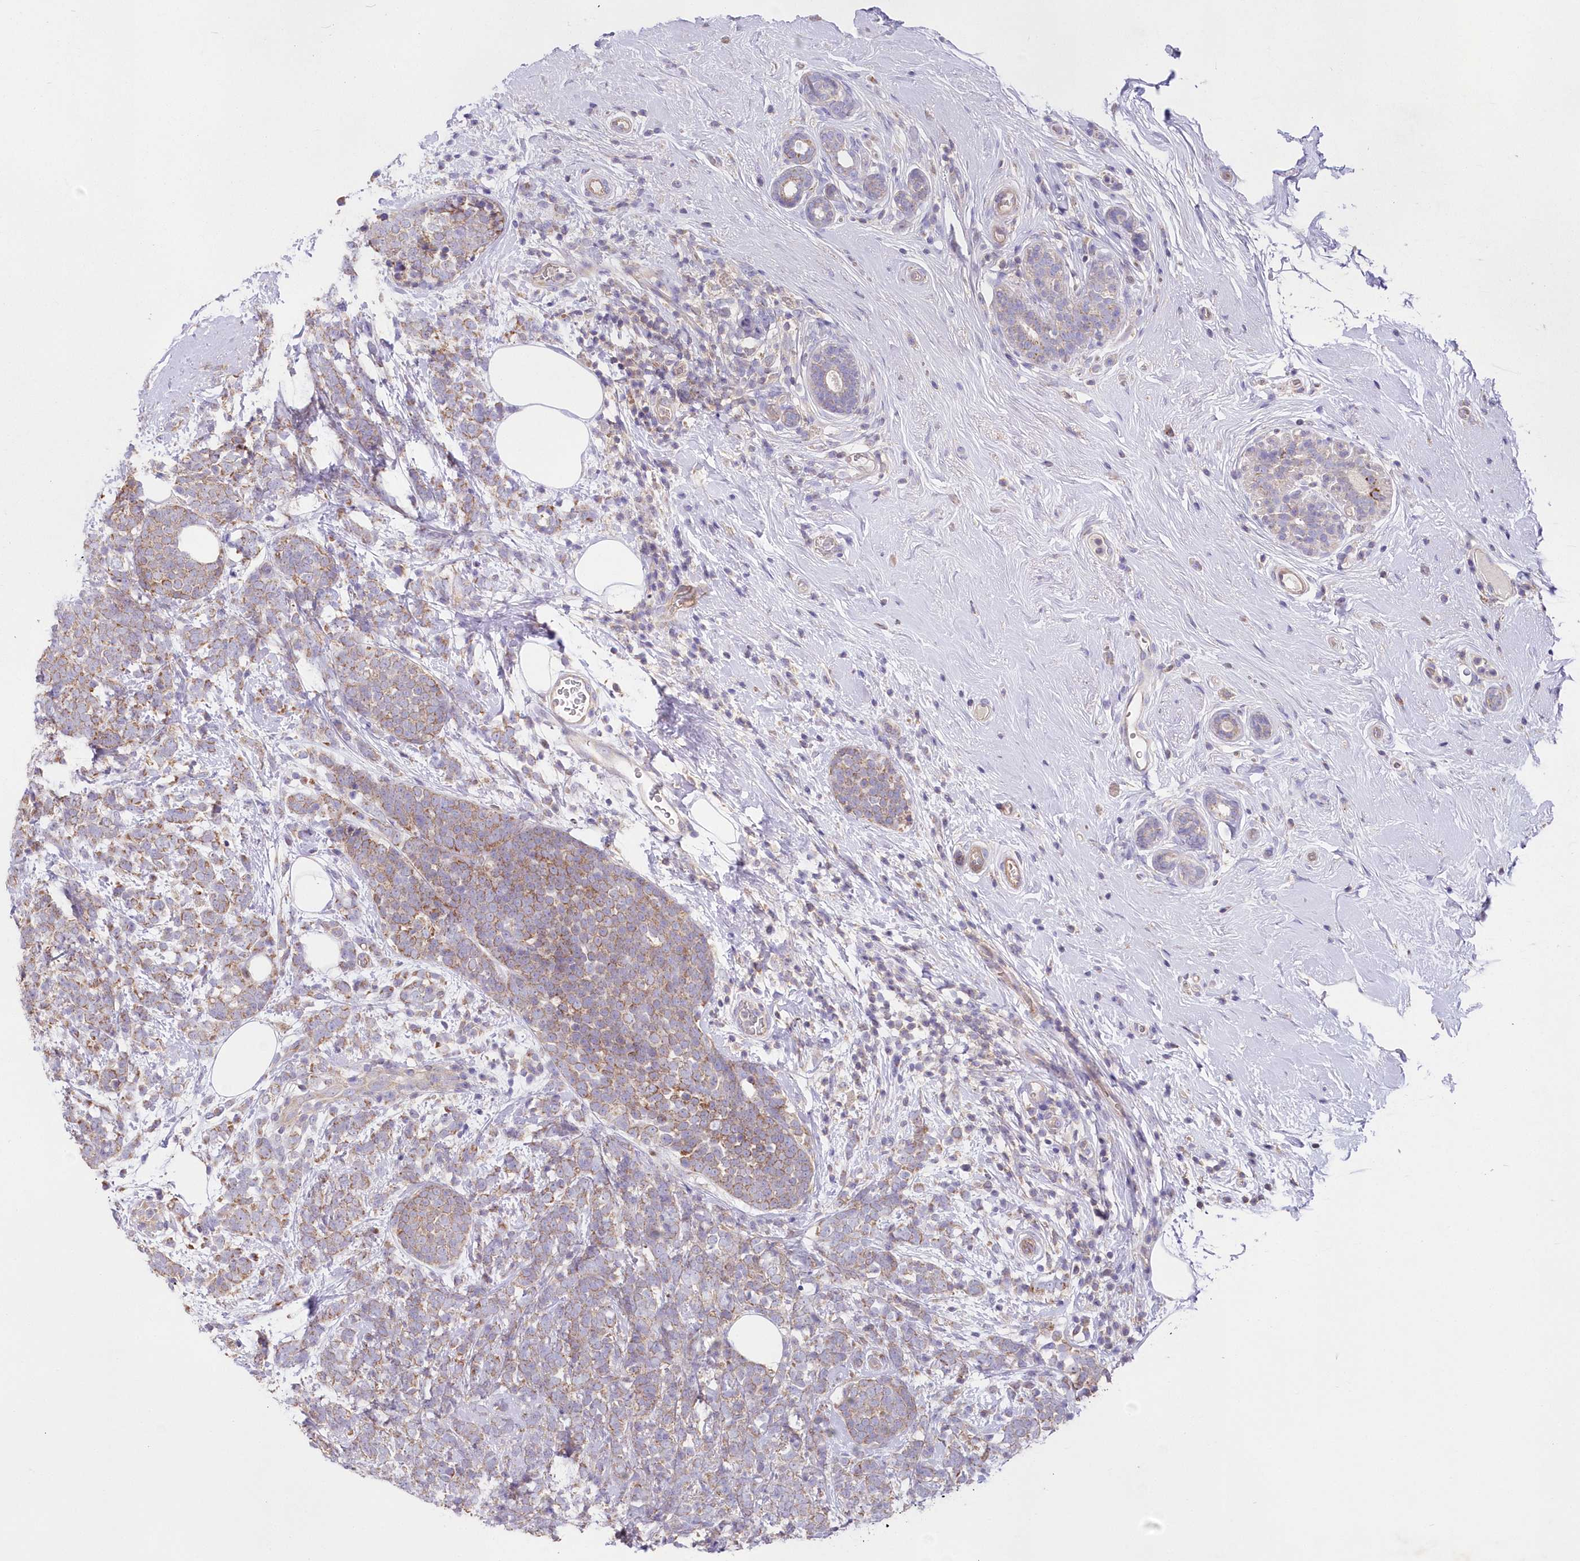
{"staining": {"intensity": "weak", "quantity": ">75%", "location": "cytoplasmic/membranous"}, "tissue": "breast cancer", "cell_type": "Tumor cells", "image_type": "cancer", "snomed": [{"axis": "morphology", "description": "Lobular carcinoma"}, {"axis": "topography", "description": "Breast"}], "caption": "Brown immunohistochemical staining in breast lobular carcinoma shows weak cytoplasmic/membranous staining in approximately >75% of tumor cells.", "gene": "ITSN2", "patient": {"sex": "female", "age": 58}}